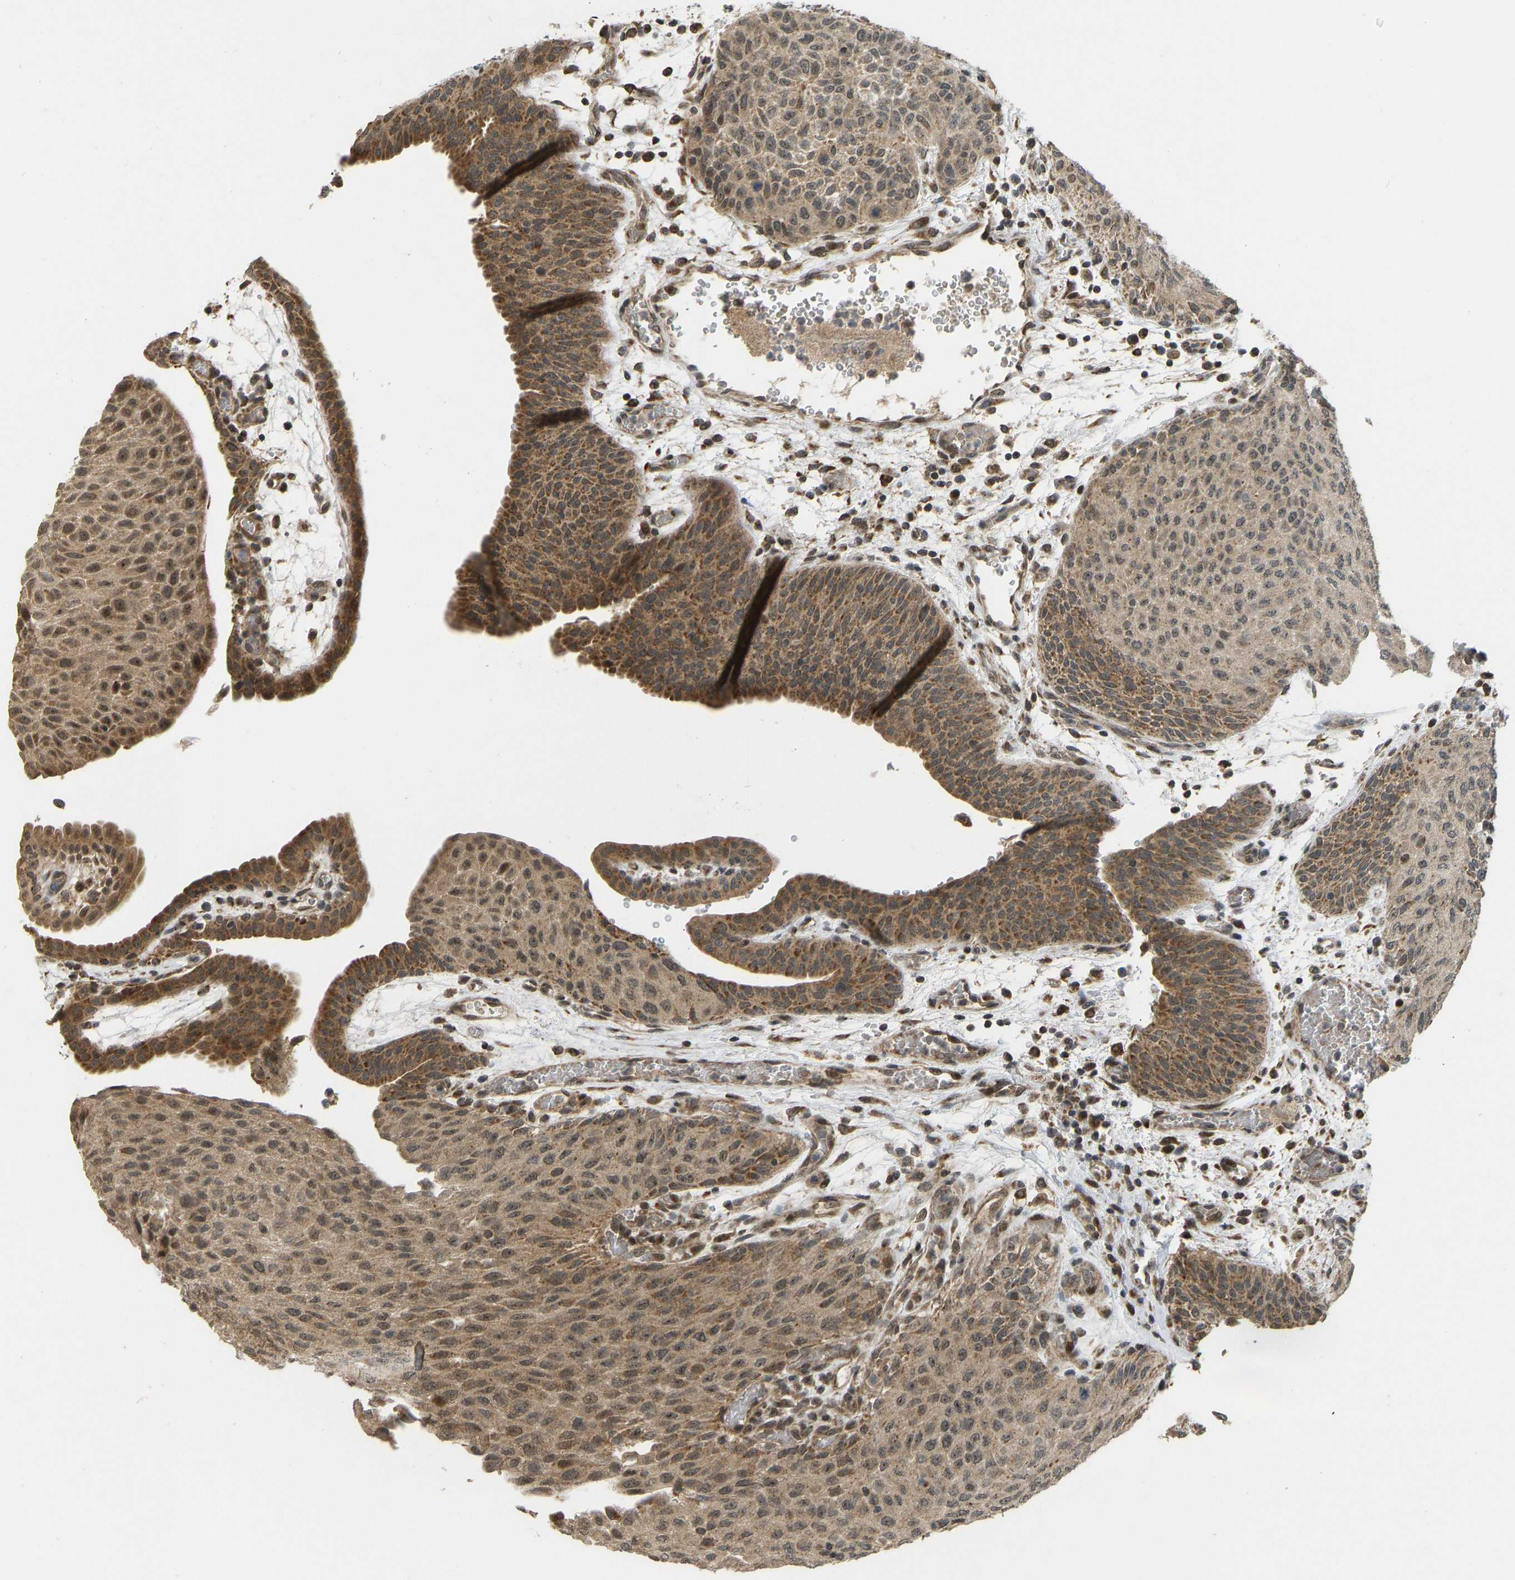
{"staining": {"intensity": "moderate", "quantity": ">75%", "location": "cytoplasmic/membranous"}, "tissue": "urothelial cancer", "cell_type": "Tumor cells", "image_type": "cancer", "snomed": [{"axis": "morphology", "description": "Urothelial carcinoma, Low grade"}, {"axis": "morphology", "description": "Urothelial carcinoma, High grade"}, {"axis": "topography", "description": "Urinary bladder"}], "caption": "This image exhibits immunohistochemistry staining of urothelial carcinoma (low-grade), with medium moderate cytoplasmic/membranous positivity in about >75% of tumor cells.", "gene": "ACADS", "patient": {"sex": "male", "age": 35}}